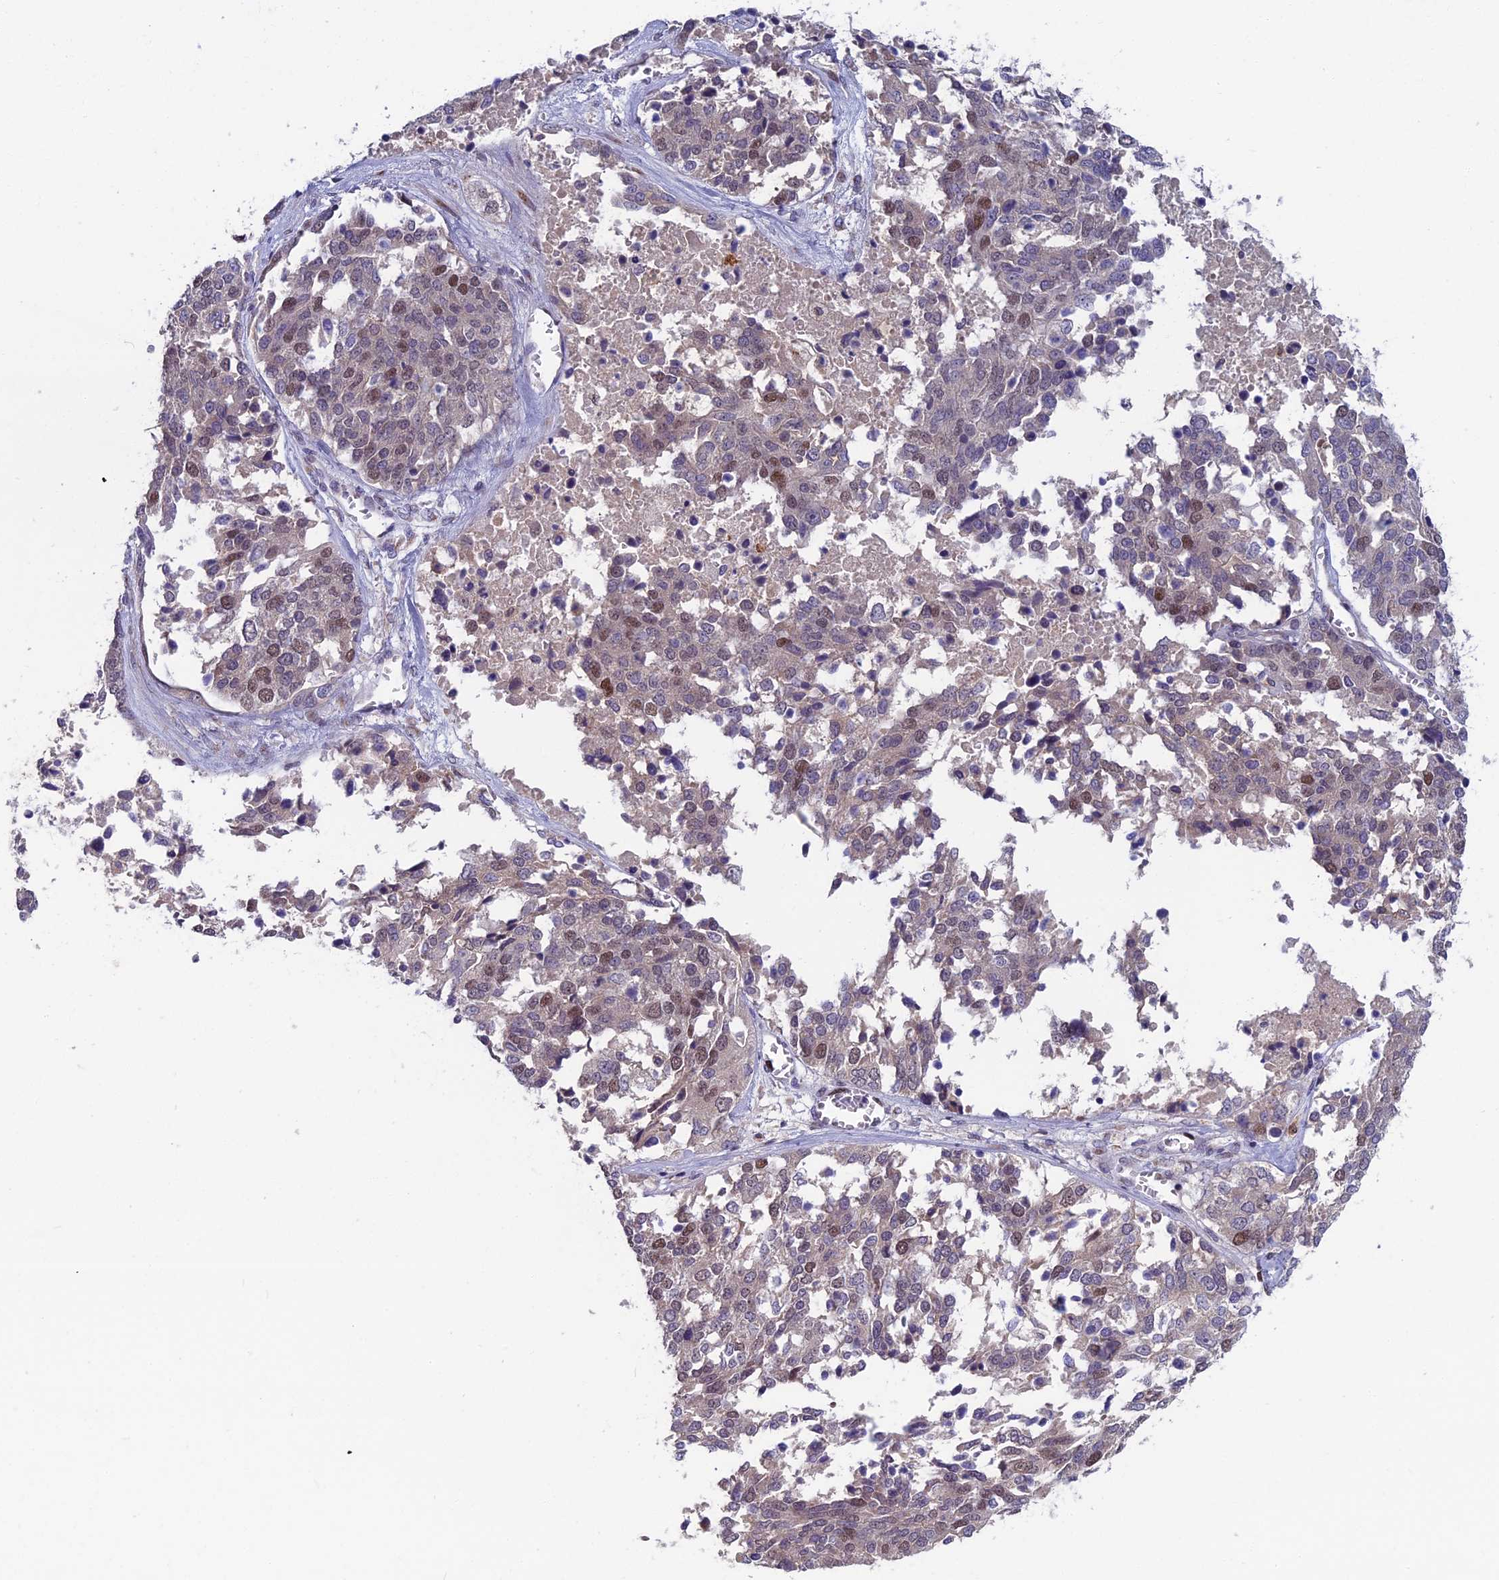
{"staining": {"intensity": "moderate", "quantity": "25%-75%", "location": "nuclear"}, "tissue": "ovarian cancer", "cell_type": "Tumor cells", "image_type": "cancer", "snomed": [{"axis": "morphology", "description": "Cystadenocarcinoma, serous, NOS"}, {"axis": "topography", "description": "Ovary"}], "caption": "Serous cystadenocarcinoma (ovarian) was stained to show a protein in brown. There is medium levels of moderate nuclear expression in about 25%-75% of tumor cells.", "gene": "LIG1", "patient": {"sex": "female", "age": 44}}